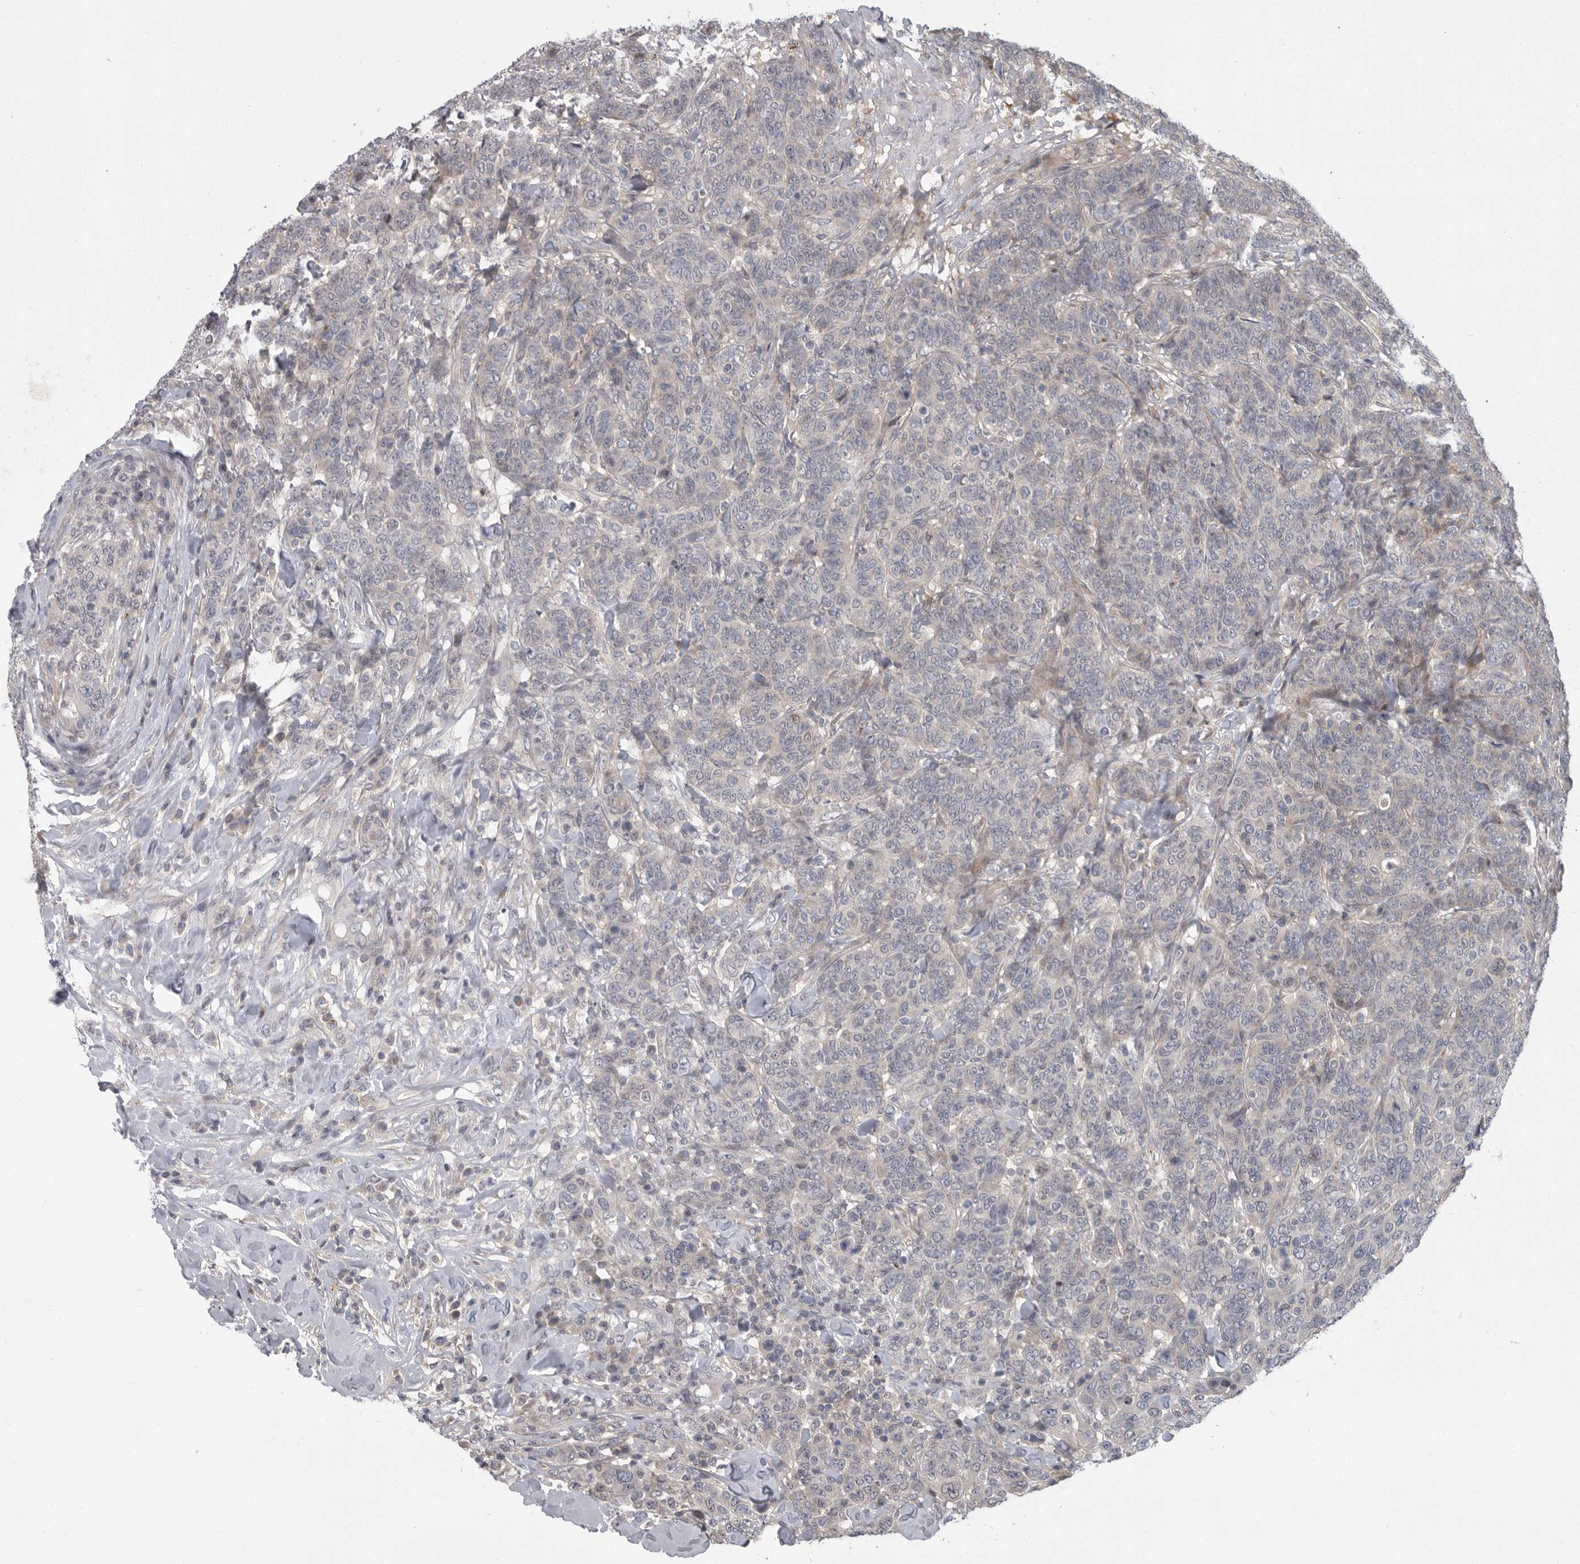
{"staining": {"intensity": "negative", "quantity": "none", "location": "none"}, "tissue": "breast cancer", "cell_type": "Tumor cells", "image_type": "cancer", "snomed": [{"axis": "morphology", "description": "Duct carcinoma"}, {"axis": "topography", "description": "Breast"}], "caption": "An image of intraductal carcinoma (breast) stained for a protein demonstrates no brown staining in tumor cells.", "gene": "PDE7A", "patient": {"sex": "female", "age": 37}}